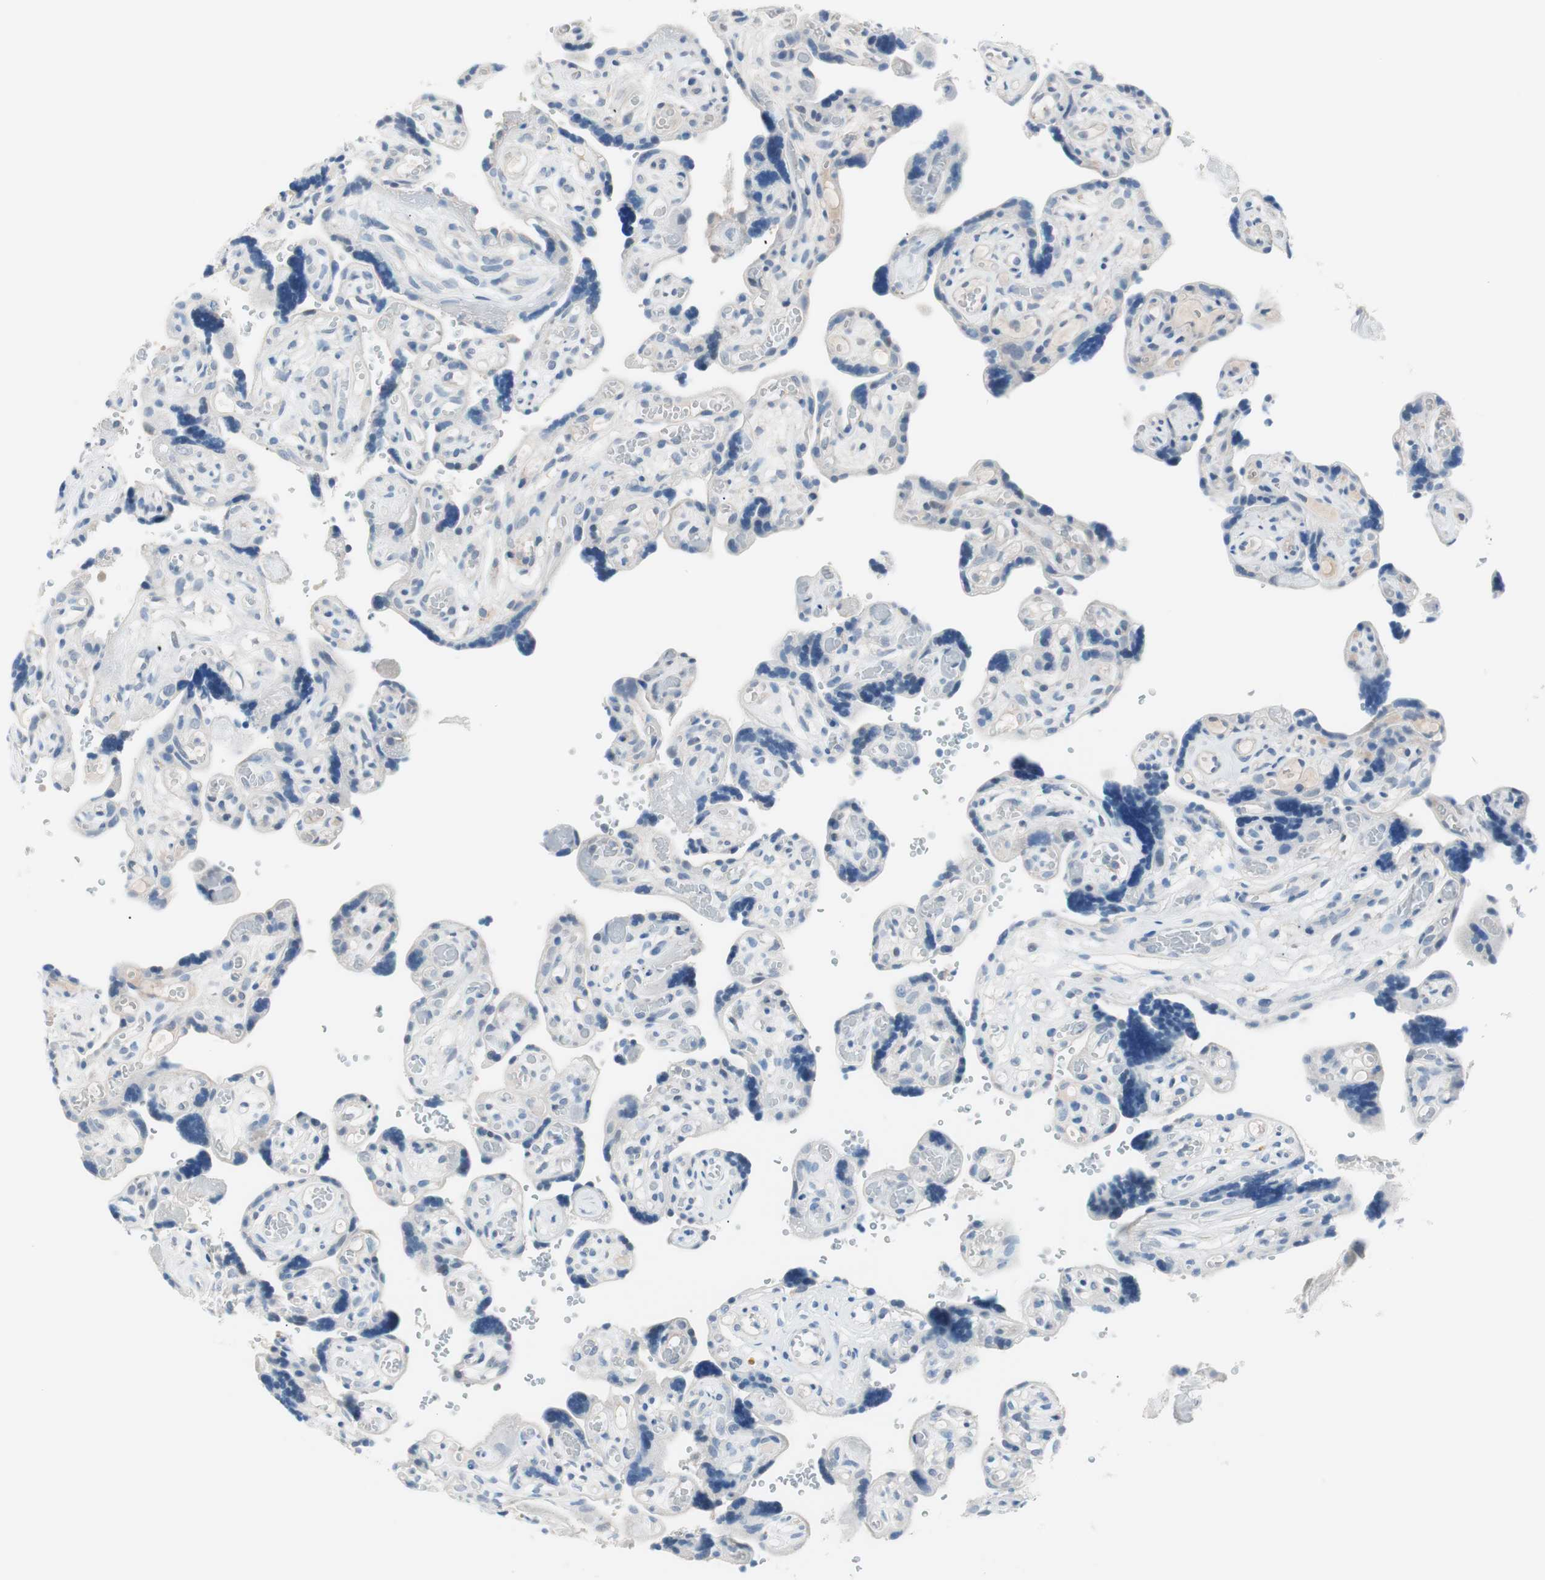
{"staining": {"intensity": "negative", "quantity": "none", "location": "none"}, "tissue": "placenta", "cell_type": "Trophoblastic cells", "image_type": "normal", "snomed": [{"axis": "morphology", "description": "Normal tissue, NOS"}, {"axis": "topography", "description": "Placenta"}], "caption": "The immunohistochemistry (IHC) micrograph has no significant positivity in trophoblastic cells of placenta.", "gene": "VIL1", "patient": {"sex": "female", "age": 30}}